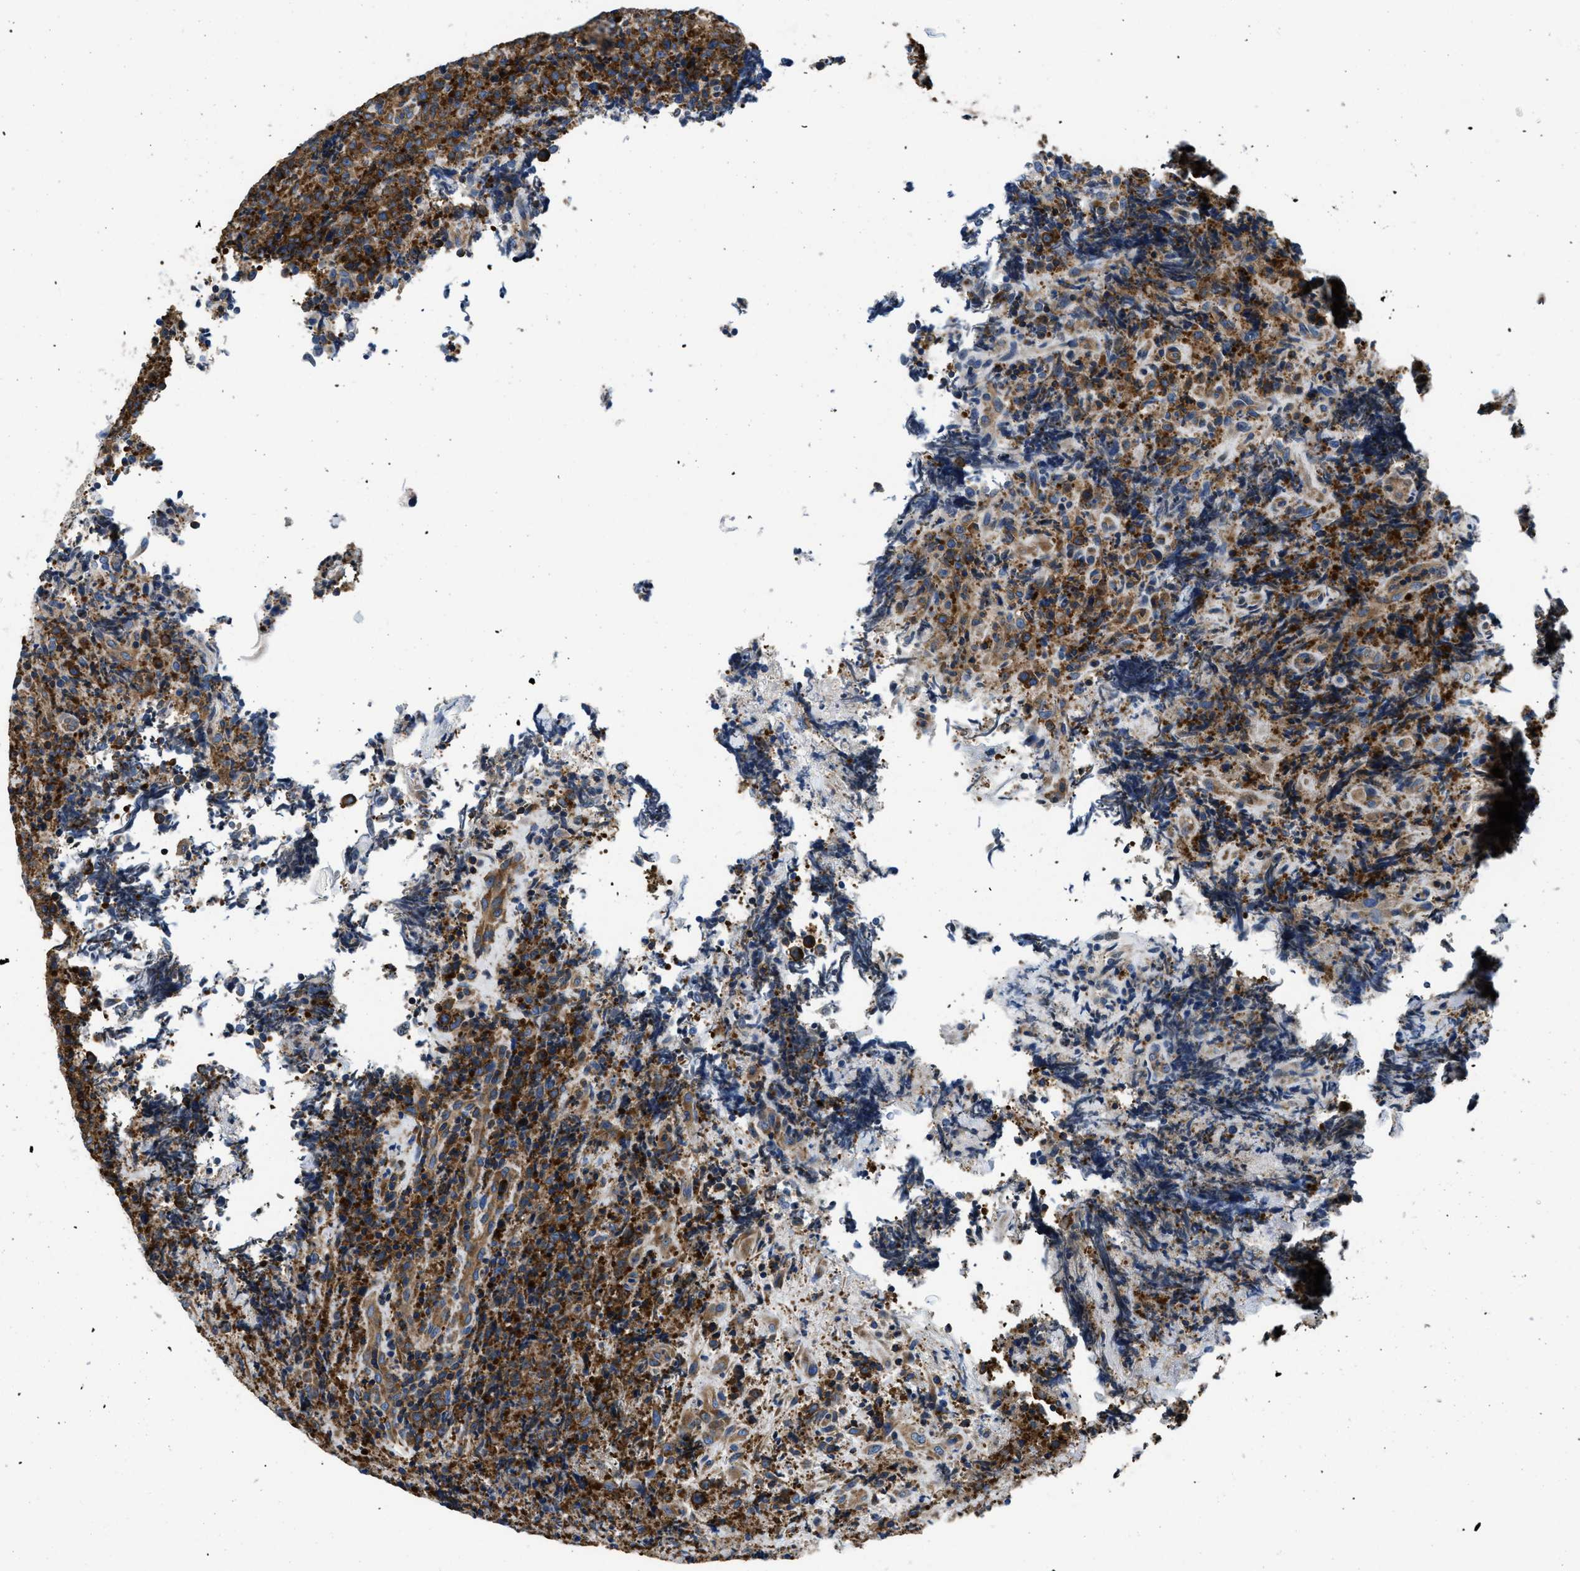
{"staining": {"intensity": "moderate", "quantity": ">75%", "location": "cytoplasmic/membranous"}, "tissue": "lymphoma", "cell_type": "Tumor cells", "image_type": "cancer", "snomed": [{"axis": "morphology", "description": "Malignant lymphoma, non-Hodgkin's type, High grade"}, {"axis": "topography", "description": "Tonsil"}], "caption": "Lymphoma stained with immunohistochemistry (IHC) displays moderate cytoplasmic/membranous staining in about >75% of tumor cells. (DAB IHC with brightfield microscopy, high magnification).", "gene": "ABCF1", "patient": {"sex": "female", "age": 36}}